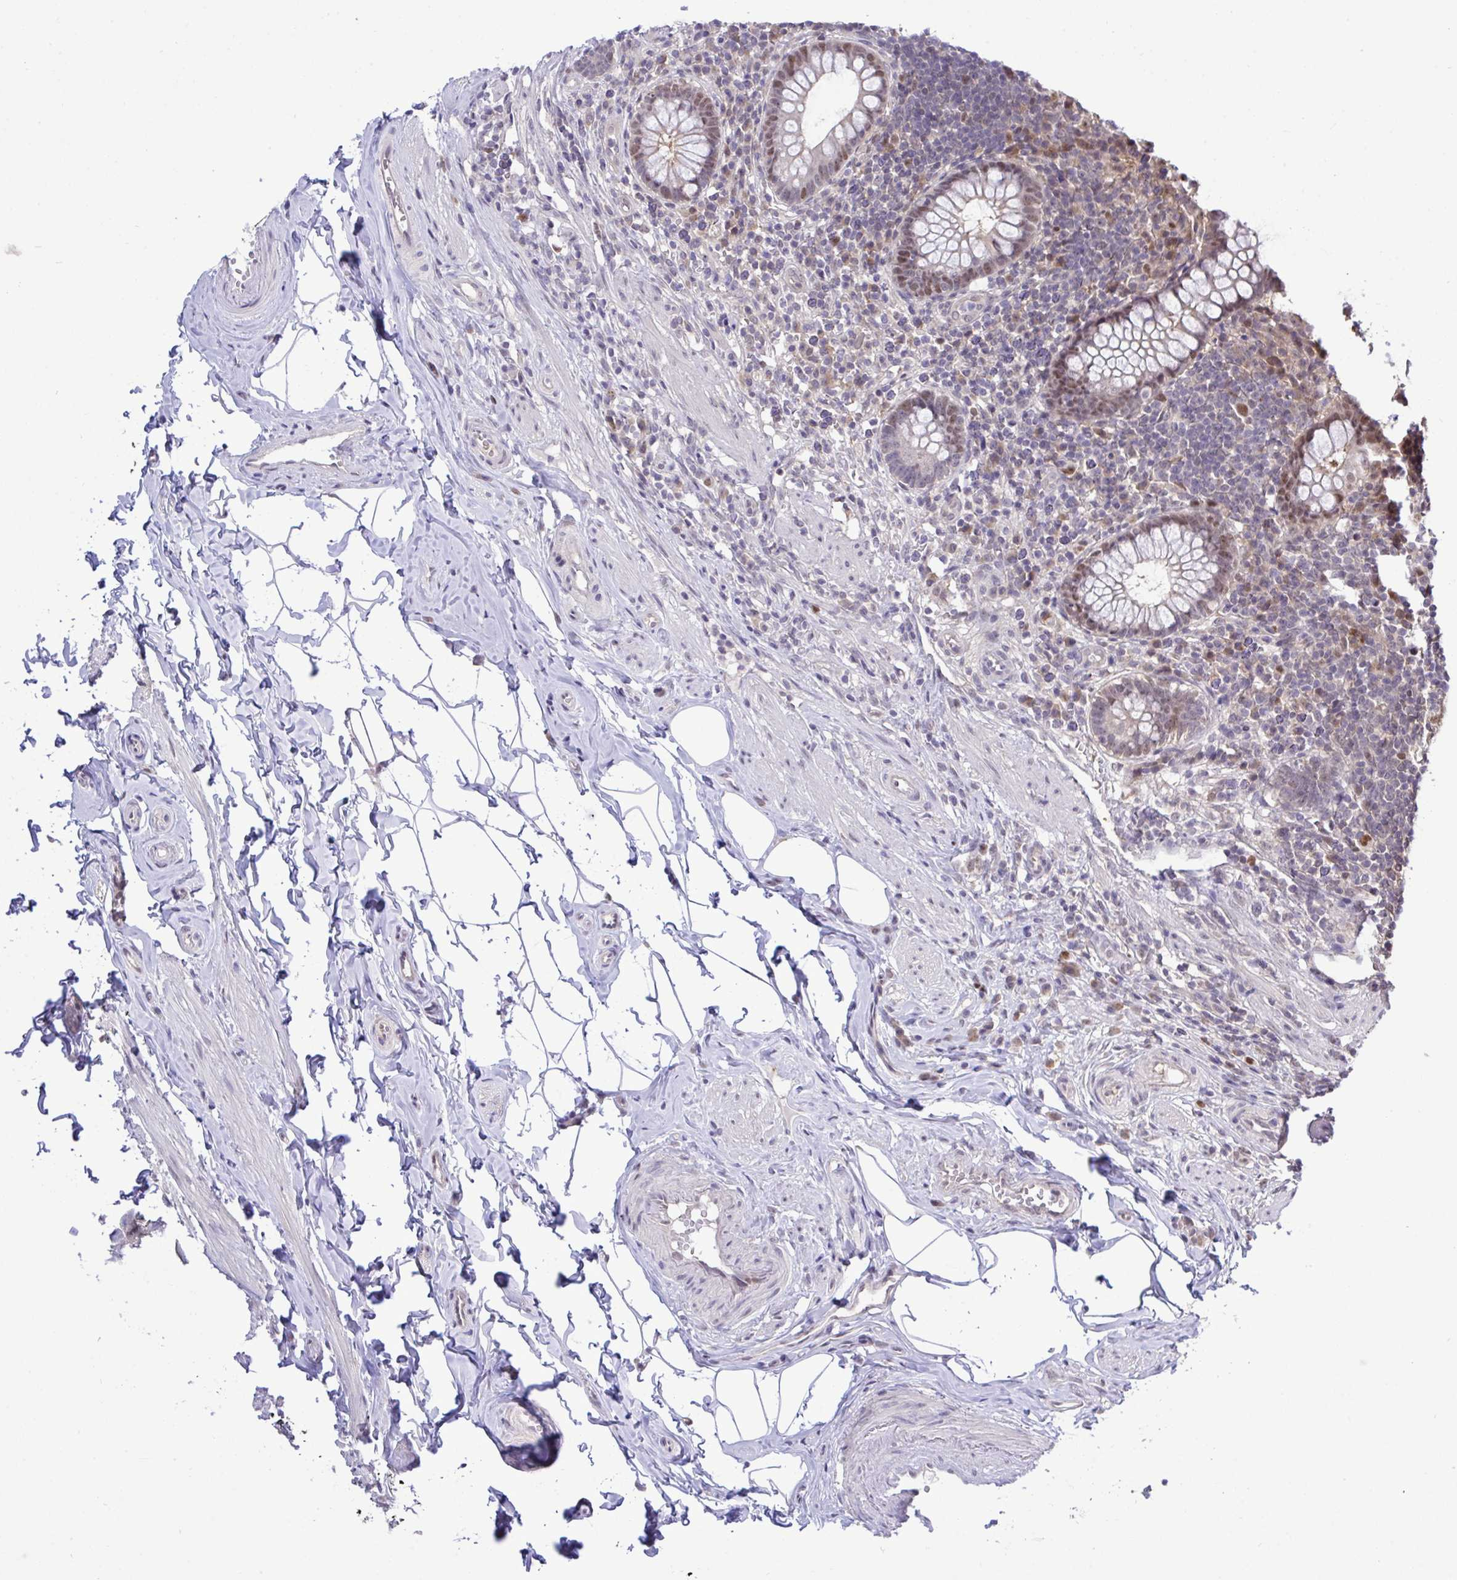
{"staining": {"intensity": "moderate", "quantity": "25%-75%", "location": "nuclear"}, "tissue": "appendix", "cell_type": "Glandular cells", "image_type": "normal", "snomed": [{"axis": "morphology", "description": "Normal tissue, NOS"}, {"axis": "topography", "description": "Appendix"}], "caption": "Immunohistochemical staining of benign appendix shows moderate nuclear protein staining in about 25%-75% of glandular cells.", "gene": "ZNF444", "patient": {"sex": "female", "age": 56}}